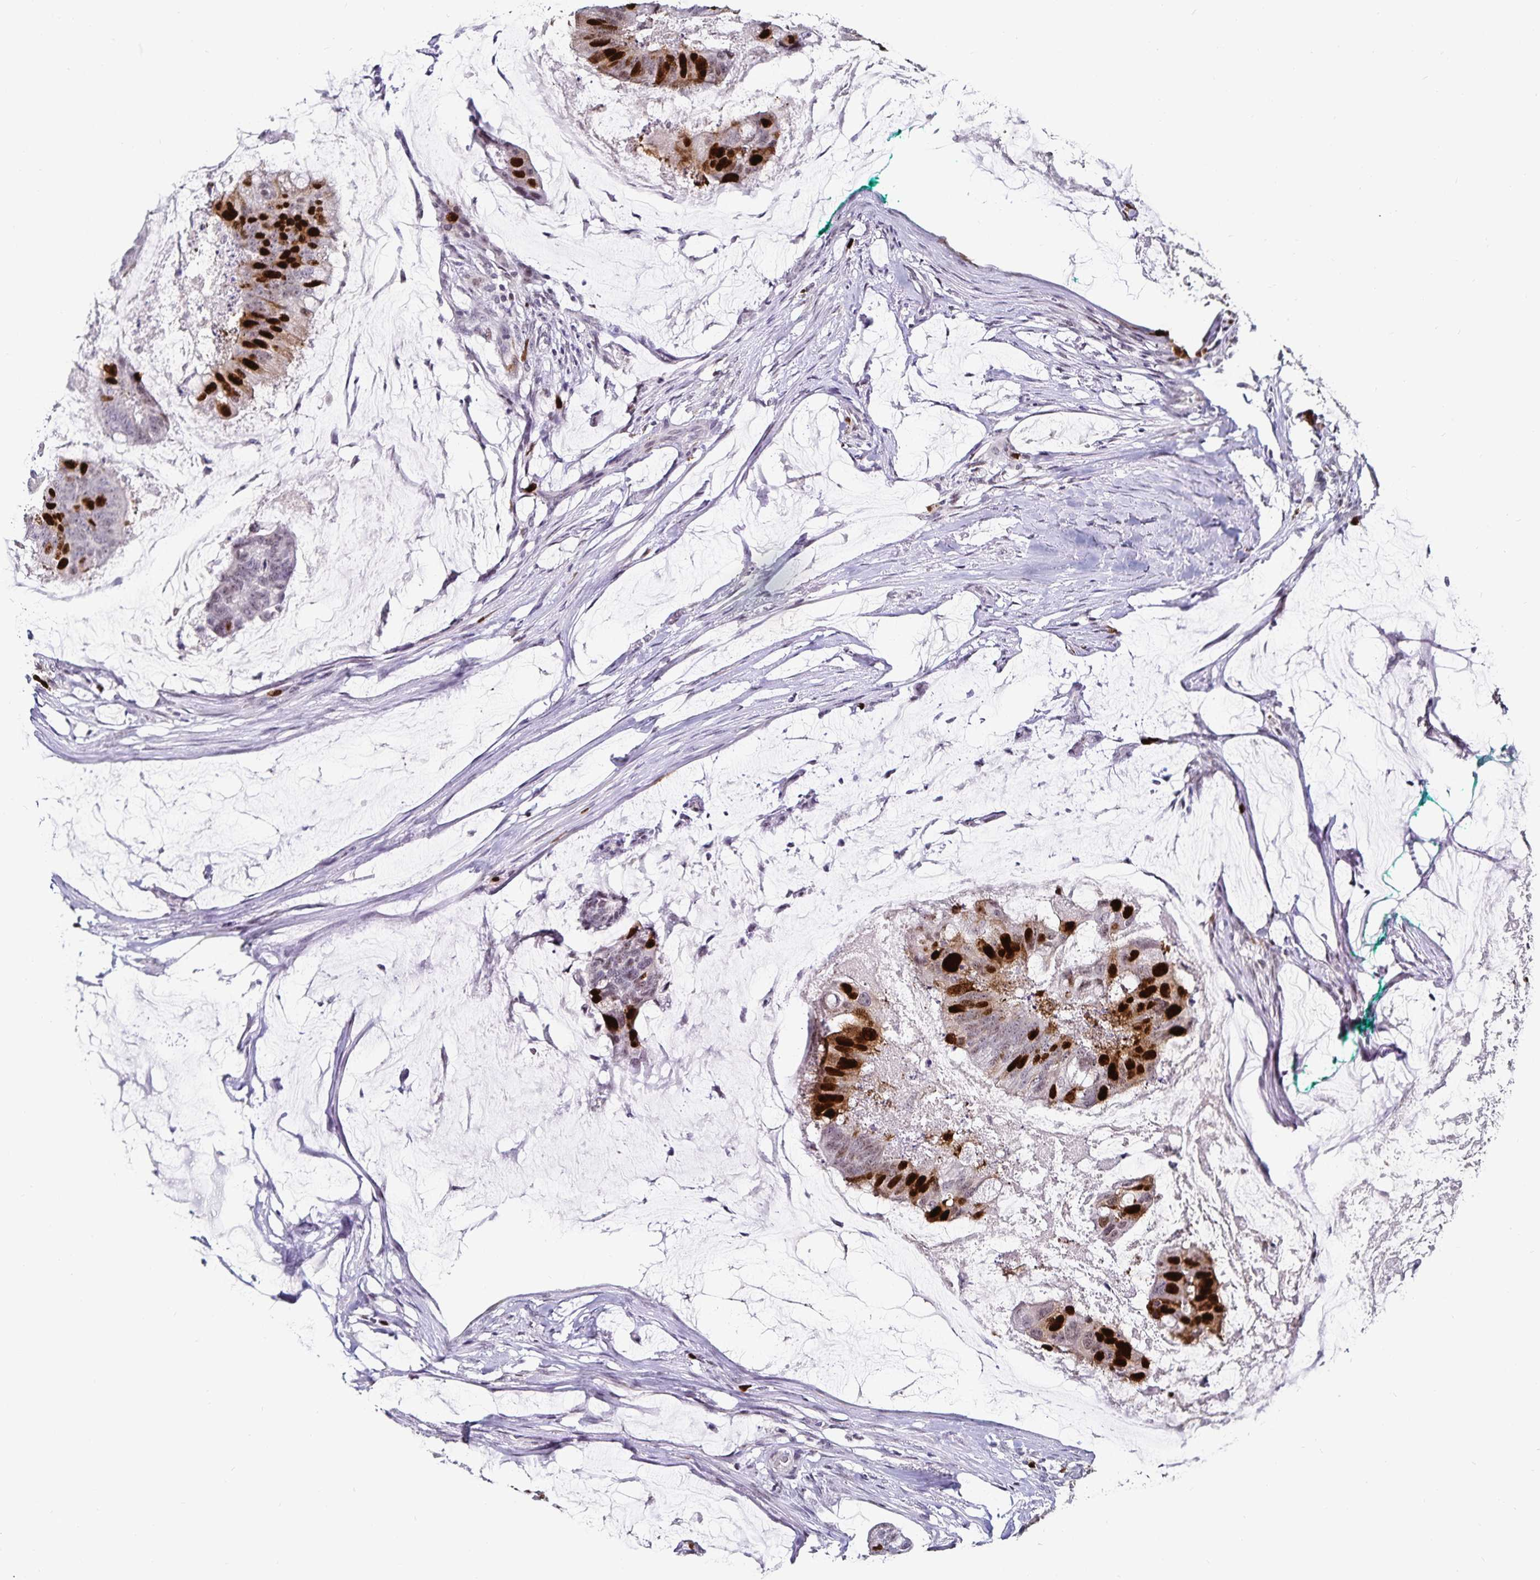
{"staining": {"intensity": "strong", "quantity": "25%-75%", "location": "nuclear"}, "tissue": "colorectal cancer", "cell_type": "Tumor cells", "image_type": "cancer", "snomed": [{"axis": "morphology", "description": "Adenocarcinoma, NOS"}, {"axis": "topography", "description": "Colon"}], "caption": "Immunohistochemistry (DAB) staining of human colorectal adenocarcinoma reveals strong nuclear protein staining in approximately 25%-75% of tumor cells.", "gene": "ANLN", "patient": {"sex": "male", "age": 62}}